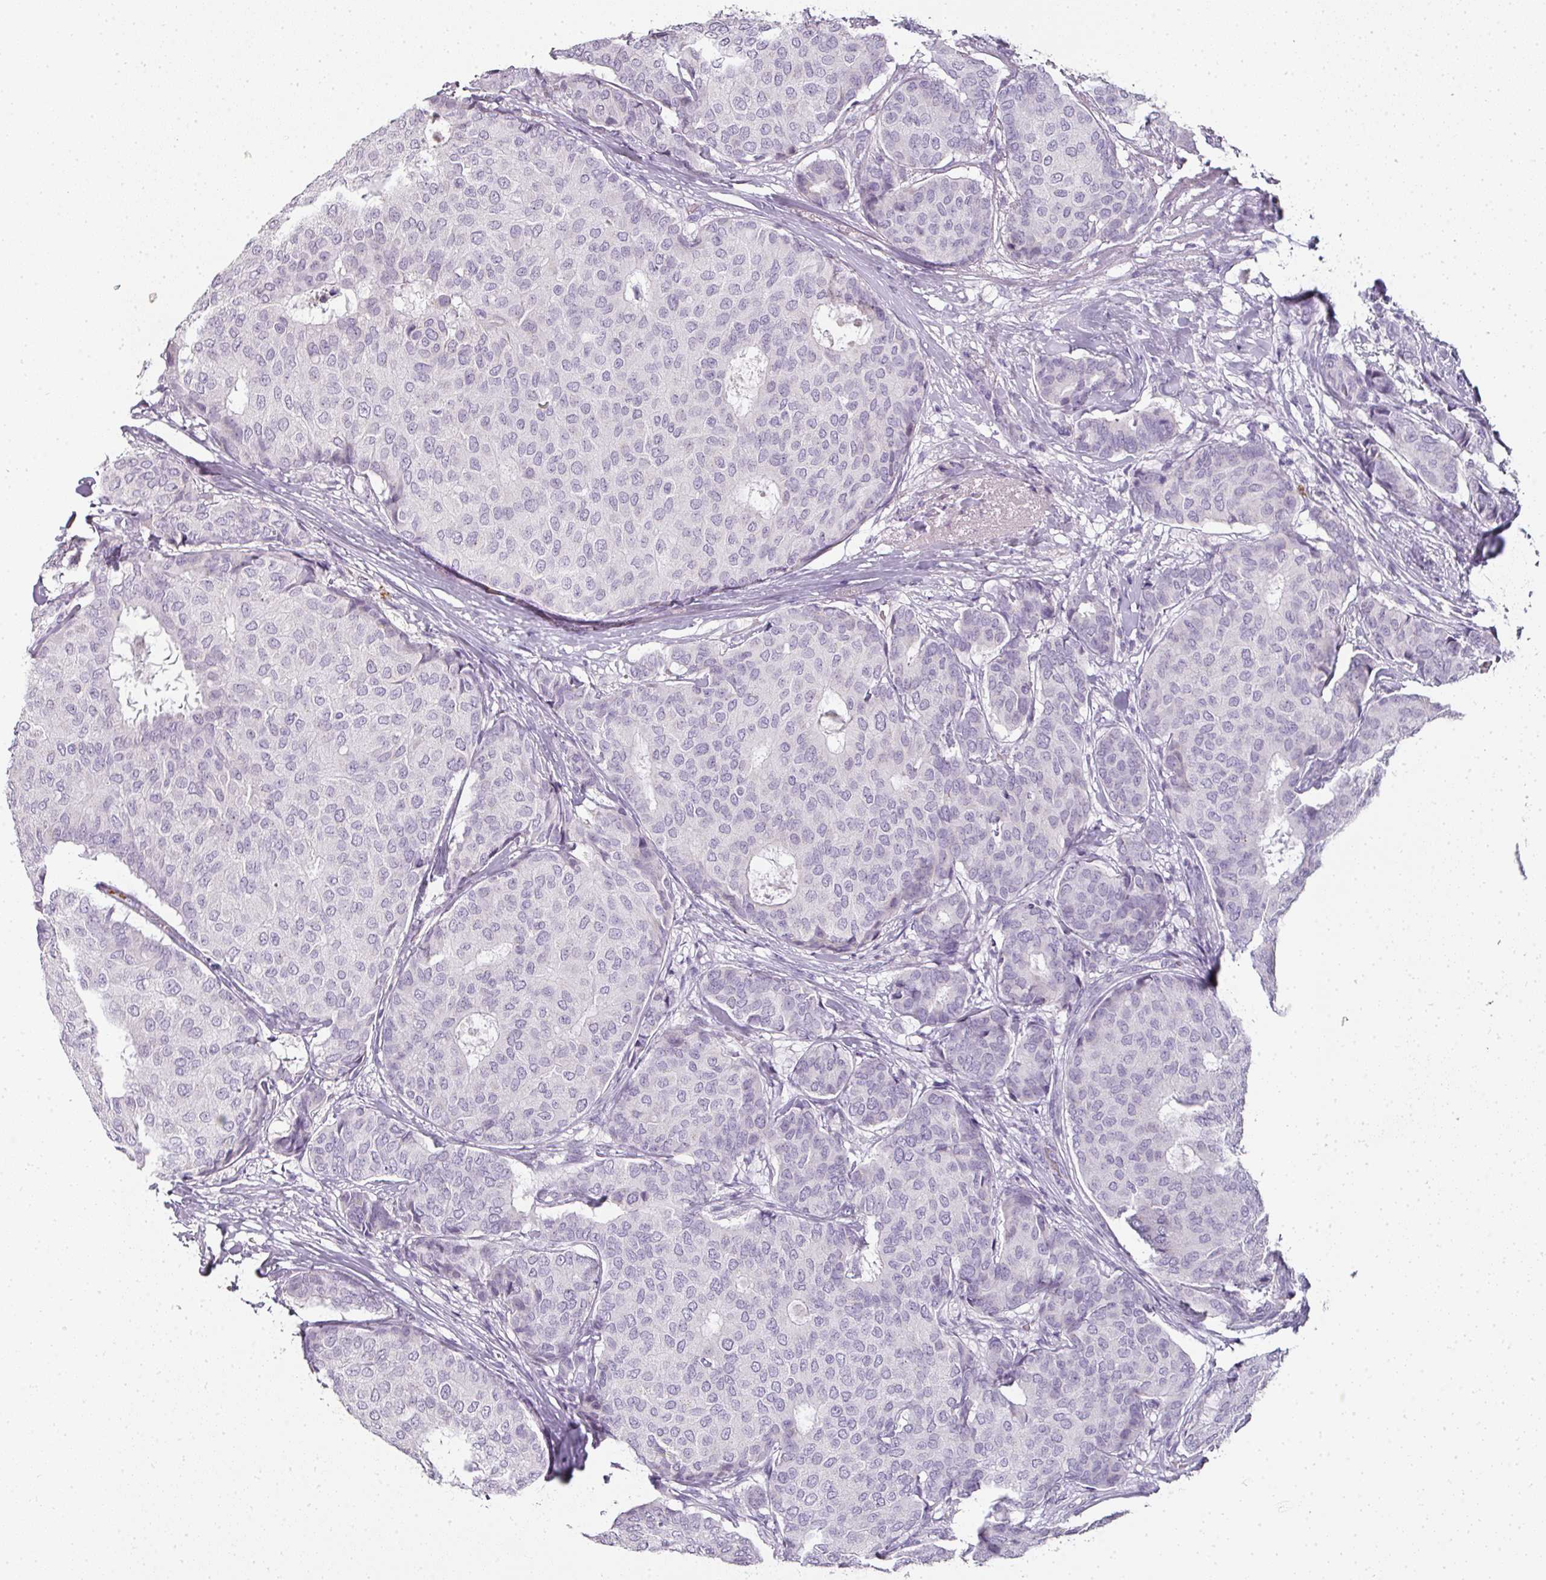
{"staining": {"intensity": "negative", "quantity": "none", "location": "none"}, "tissue": "breast cancer", "cell_type": "Tumor cells", "image_type": "cancer", "snomed": [{"axis": "morphology", "description": "Duct carcinoma"}, {"axis": "topography", "description": "Breast"}], "caption": "Photomicrograph shows no significant protein expression in tumor cells of breast cancer. (DAB immunohistochemistry (IHC), high magnification).", "gene": "CAMP", "patient": {"sex": "female", "age": 75}}